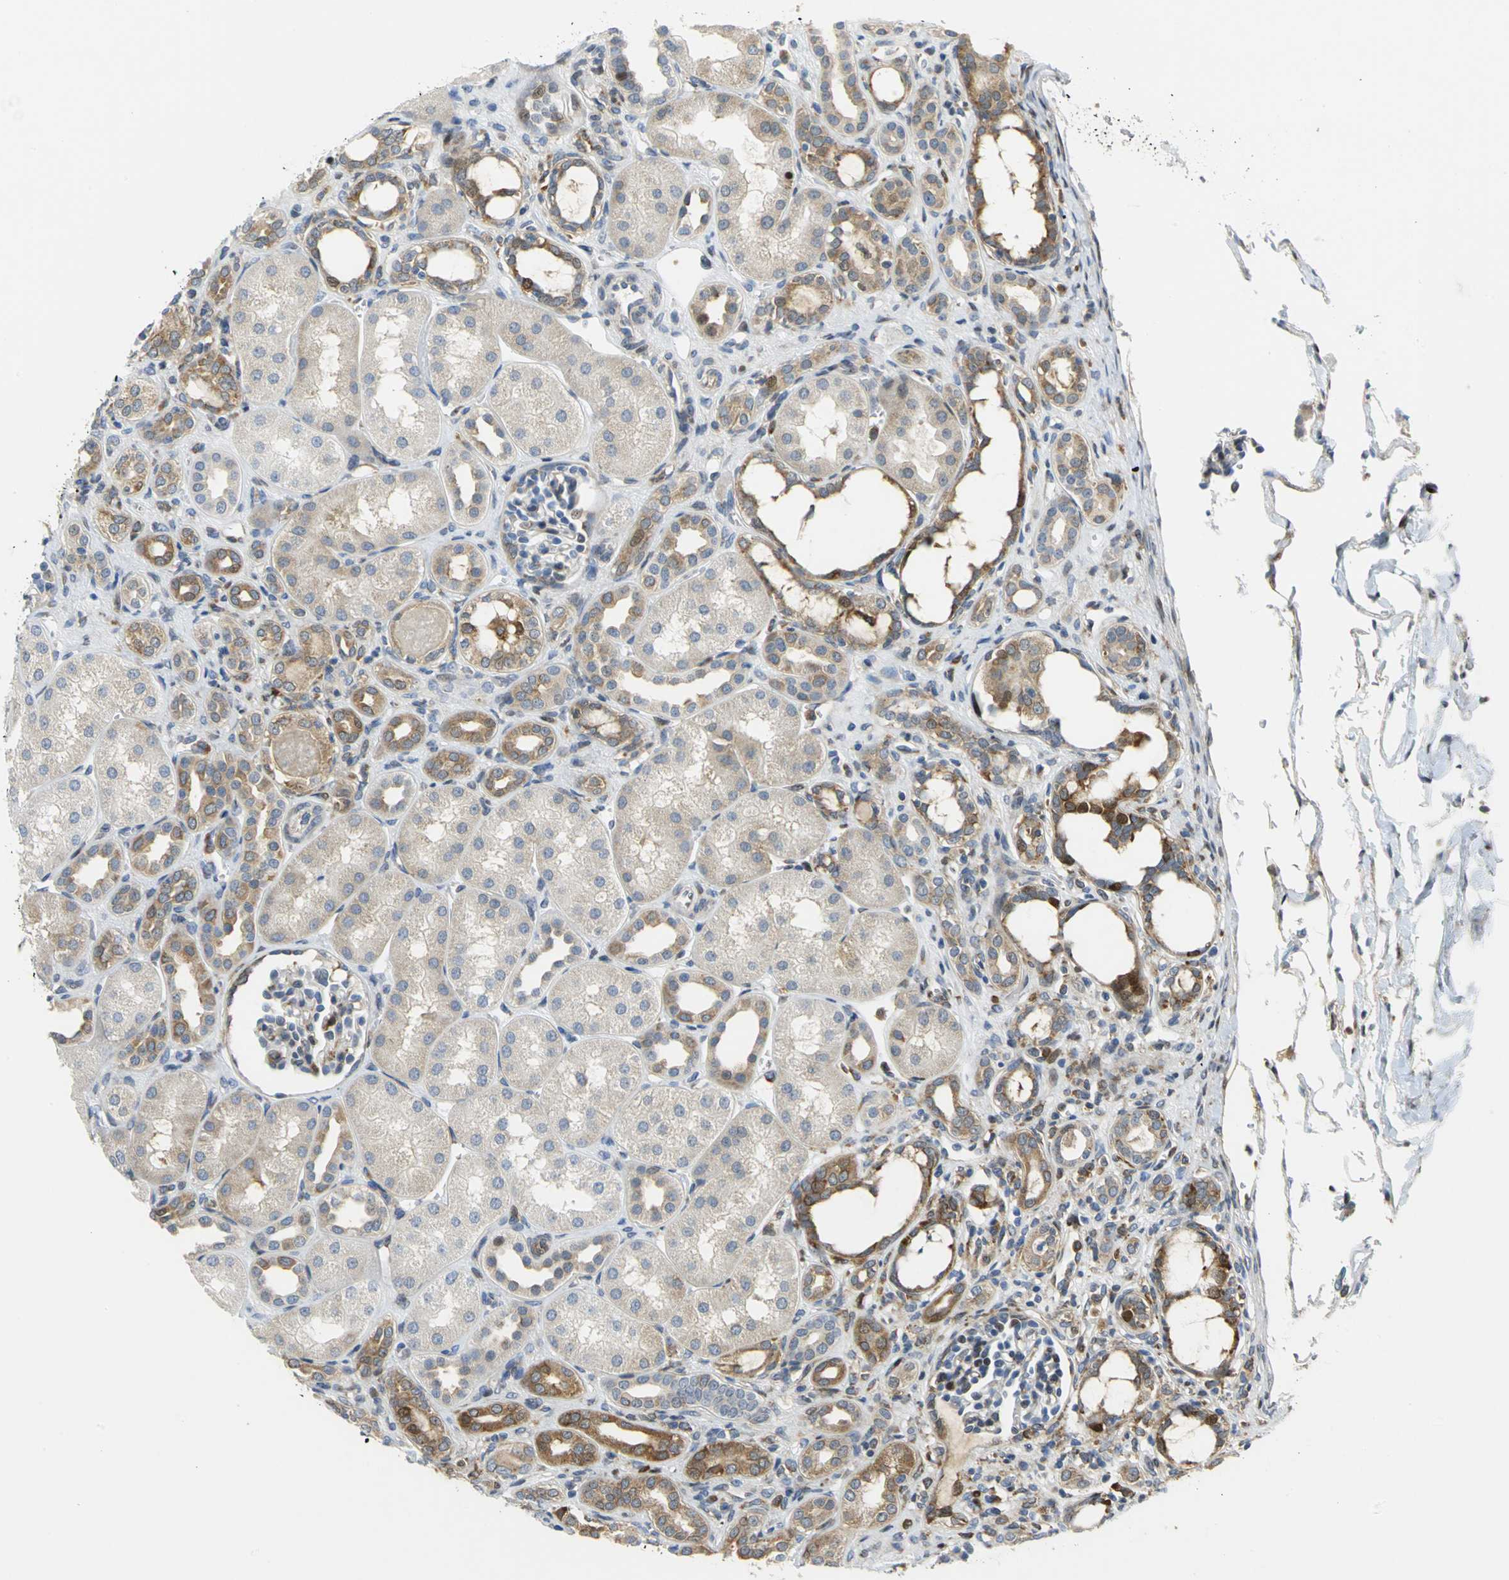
{"staining": {"intensity": "moderate", "quantity": "<25%", "location": "cytoplasmic/membranous,nuclear"}, "tissue": "kidney", "cell_type": "Cells in glomeruli", "image_type": "normal", "snomed": [{"axis": "morphology", "description": "Normal tissue, NOS"}, {"axis": "topography", "description": "Kidney"}], "caption": "Immunohistochemistry (IHC) staining of benign kidney, which displays low levels of moderate cytoplasmic/membranous,nuclear positivity in about <25% of cells in glomeruli indicating moderate cytoplasmic/membranous,nuclear protein expression. The staining was performed using DAB (brown) for protein detection and nuclei were counterstained in hematoxylin (blue).", "gene": "YBX1", "patient": {"sex": "male", "age": 7}}